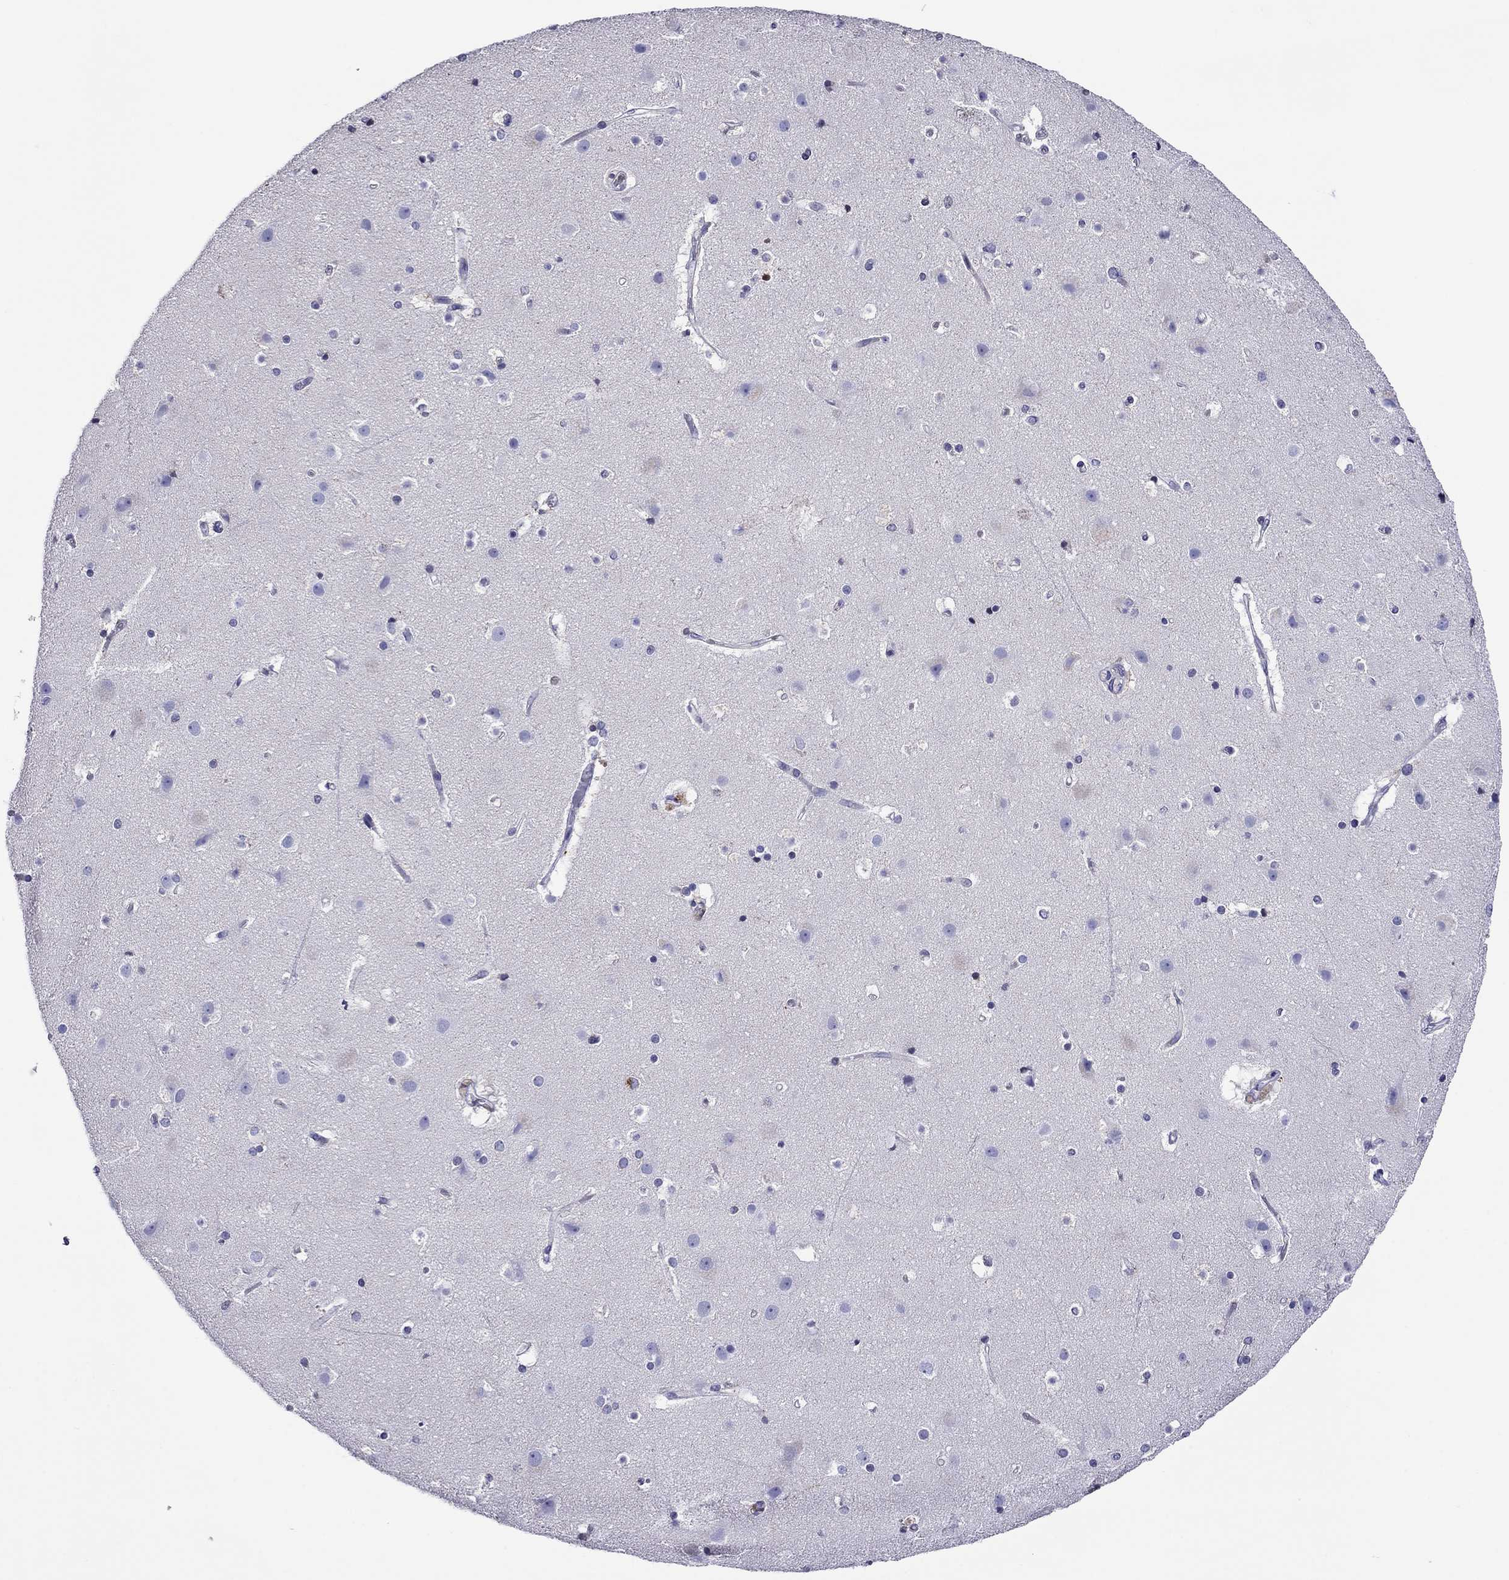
{"staining": {"intensity": "negative", "quantity": "none", "location": "none"}, "tissue": "cerebral cortex", "cell_type": "Endothelial cells", "image_type": "normal", "snomed": [{"axis": "morphology", "description": "Normal tissue, NOS"}, {"axis": "topography", "description": "Cerebral cortex"}], "caption": "Immunohistochemistry photomicrograph of benign cerebral cortex stained for a protein (brown), which shows no expression in endothelial cells.", "gene": "SCG2", "patient": {"sex": "female", "age": 52}}